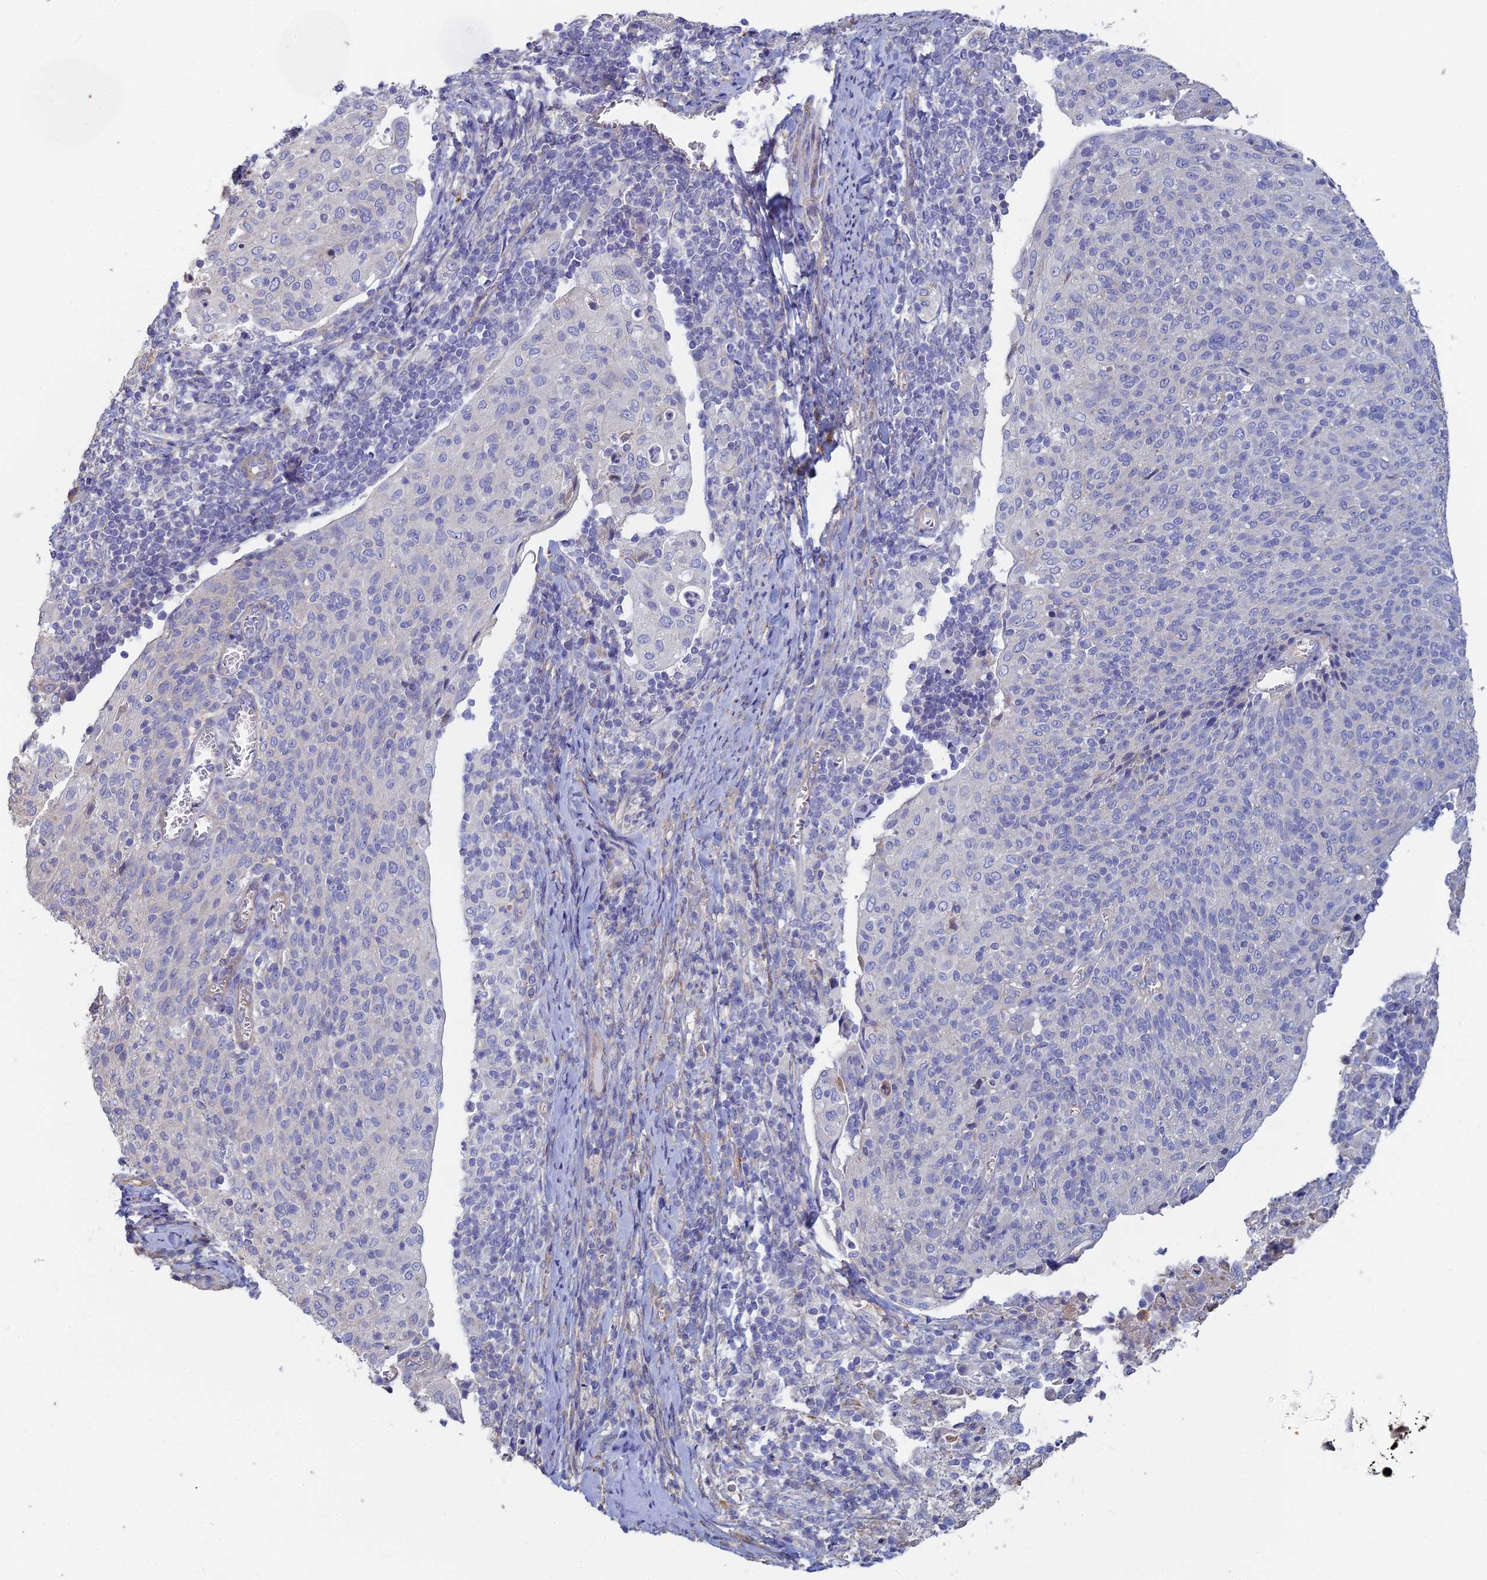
{"staining": {"intensity": "negative", "quantity": "none", "location": "none"}, "tissue": "cervical cancer", "cell_type": "Tumor cells", "image_type": "cancer", "snomed": [{"axis": "morphology", "description": "Squamous cell carcinoma, NOS"}, {"axis": "topography", "description": "Cervix"}], "caption": "Immunohistochemistry (IHC) image of neoplastic tissue: human cervical squamous cell carcinoma stained with DAB (3,3'-diaminobenzidine) displays no significant protein staining in tumor cells.", "gene": "PCDHA5", "patient": {"sex": "female", "age": 52}}